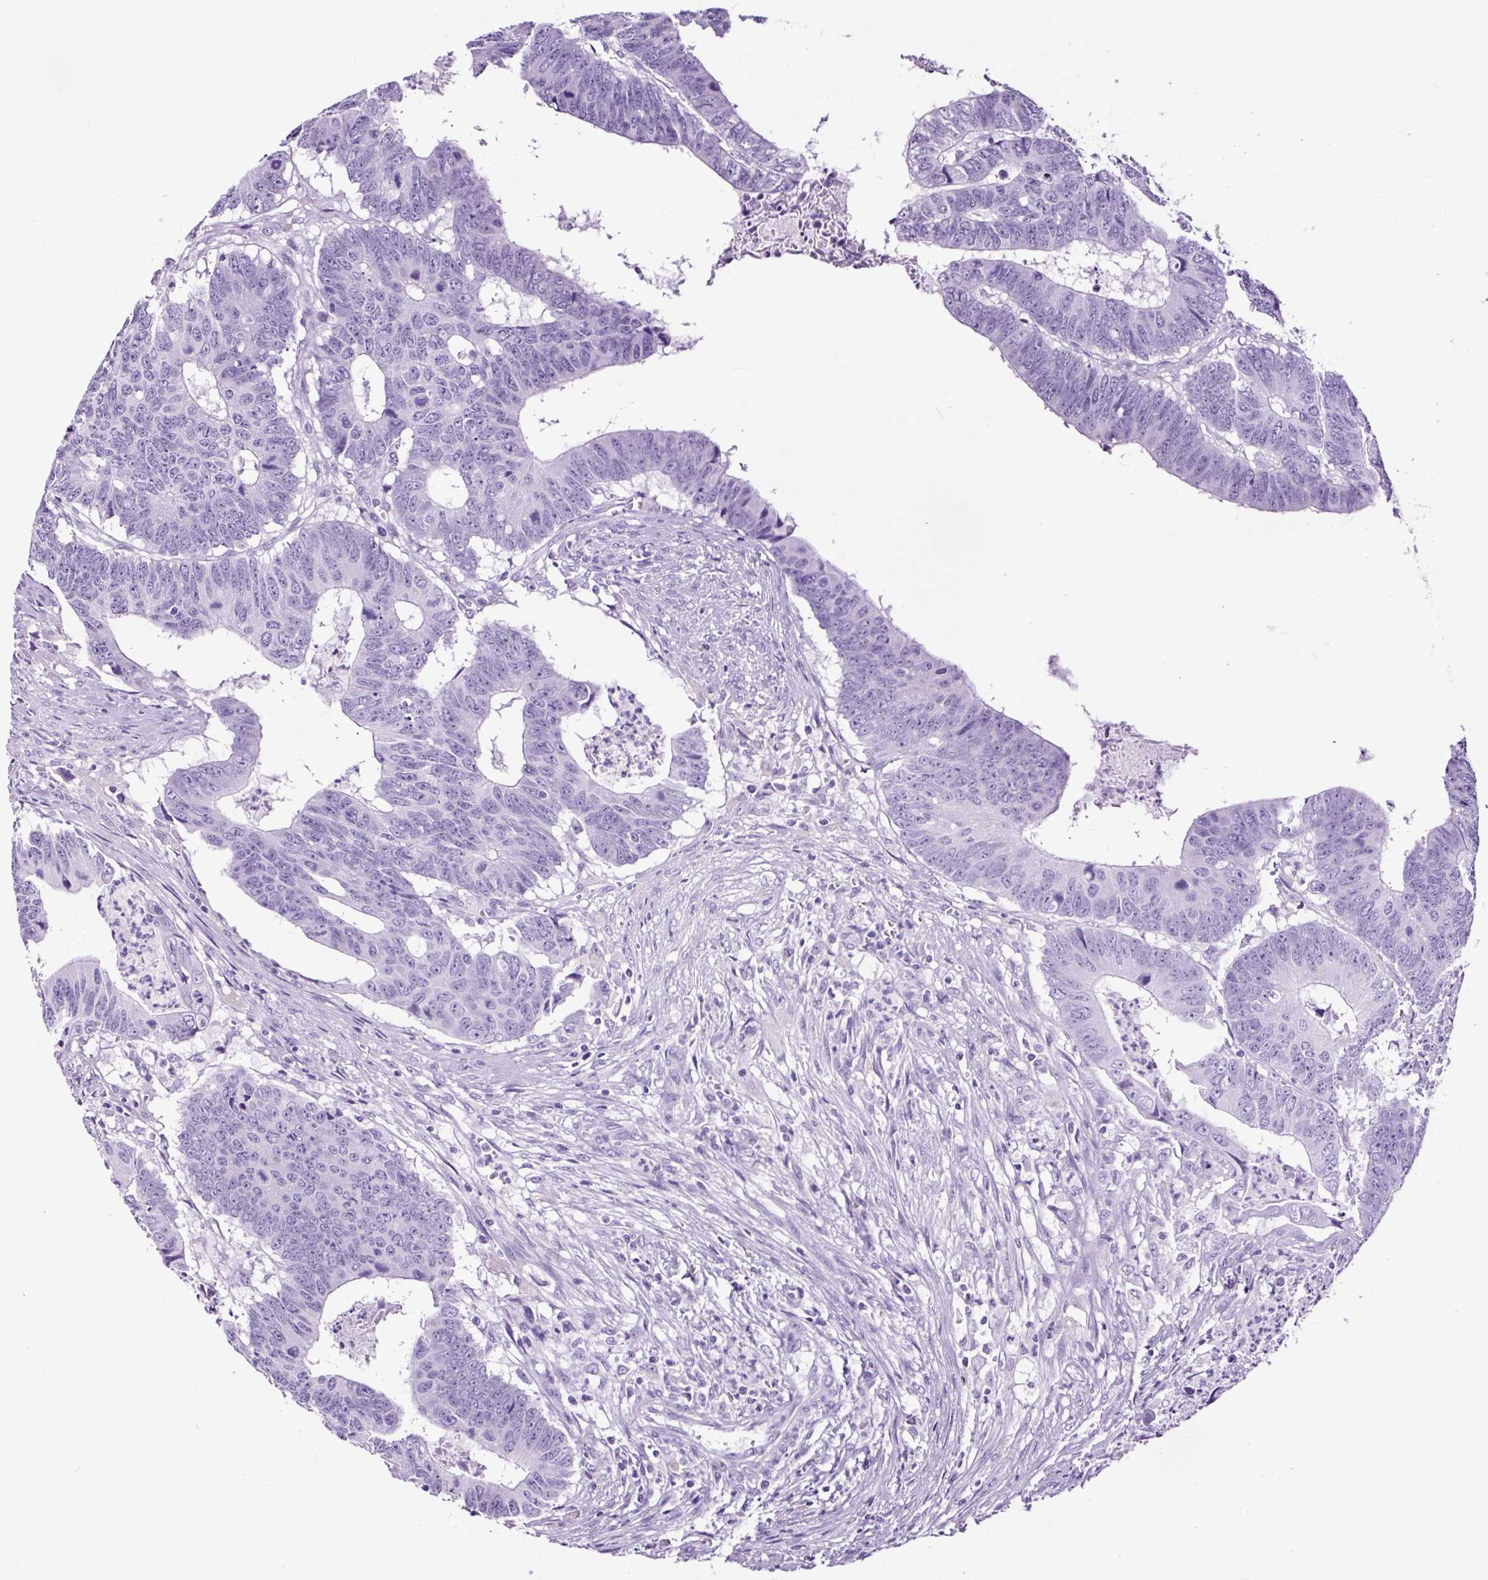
{"staining": {"intensity": "negative", "quantity": "none", "location": "none"}, "tissue": "colorectal cancer", "cell_type": "Tumor cells", "image_type": "cancer", "snomed": [{"axis": "morphology", "description": "Adenocarcinoma, NOS"}, {"axis": "topography", "description": "Colon"}], "caption": "Immunohistochemistry (IHC) photomicrograph of colorectal adenocarcinoma stained for a protein (brown), which reveals no staining in tumor cells.", "gene": "FBXL7", "patient": {"sex": "male", "age": 62}}